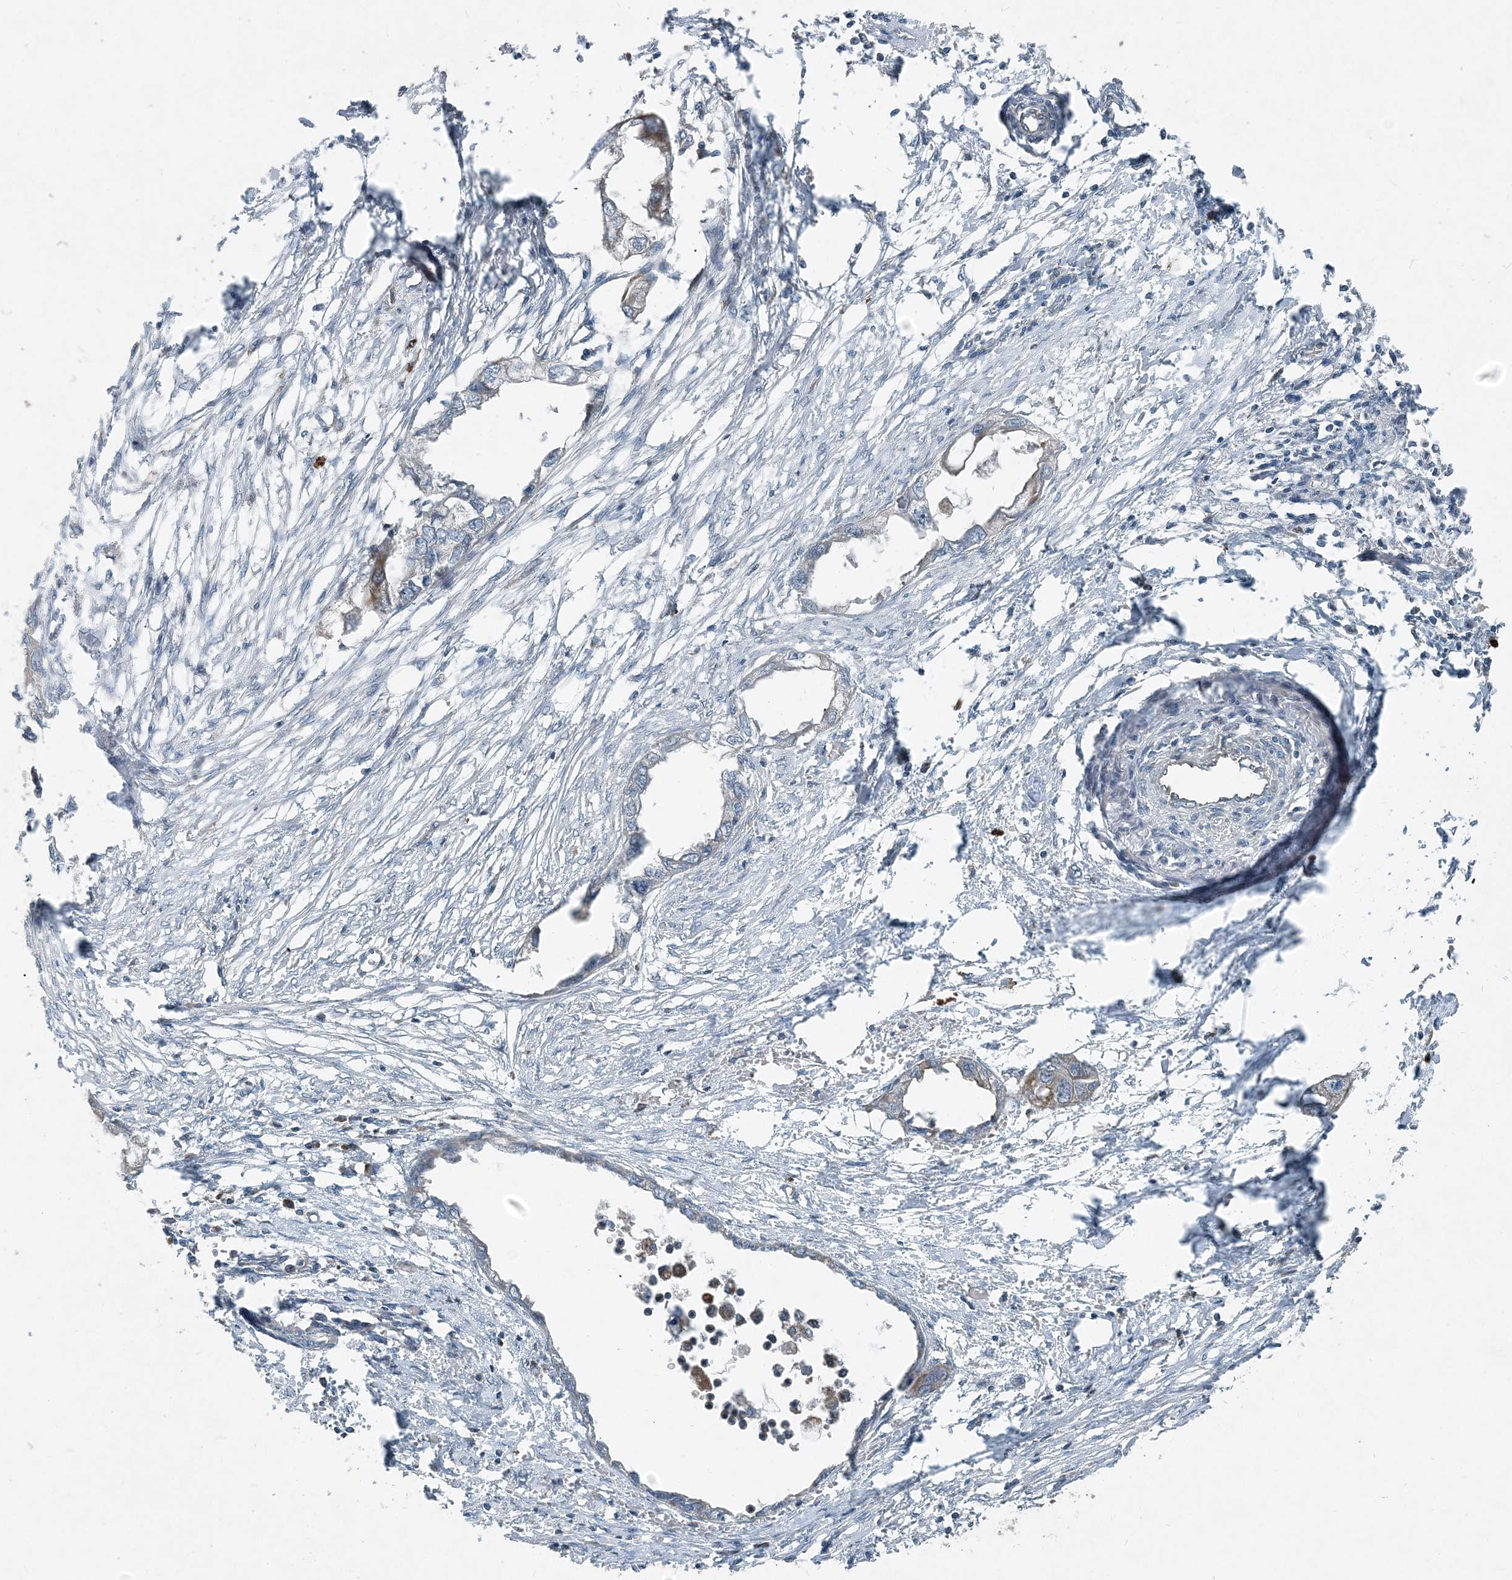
{"staining": {"intensity": "negative", "quantity": "none", "location": "none"}, "tissue": "endometrial cancer", "cell_type": "Tumor cells", "image_type": "cancer", "snomed": [{"axis": "morphology", "description": "Adenocarcinoma, NOS"}, {"axis": "morphology", "description": "Adenocarcinoma, metastatic, NOS"}, {"axis": "topography", "description": "Adipose tissue"}, {"axis": "topography", "description": "Endometrium"}], "caption": "An image of human adenocarcinoma (endometrial) is negative for staining in tumor cells.", "gene": "INTU", "patient": {"sex": "female", "age": 67}}